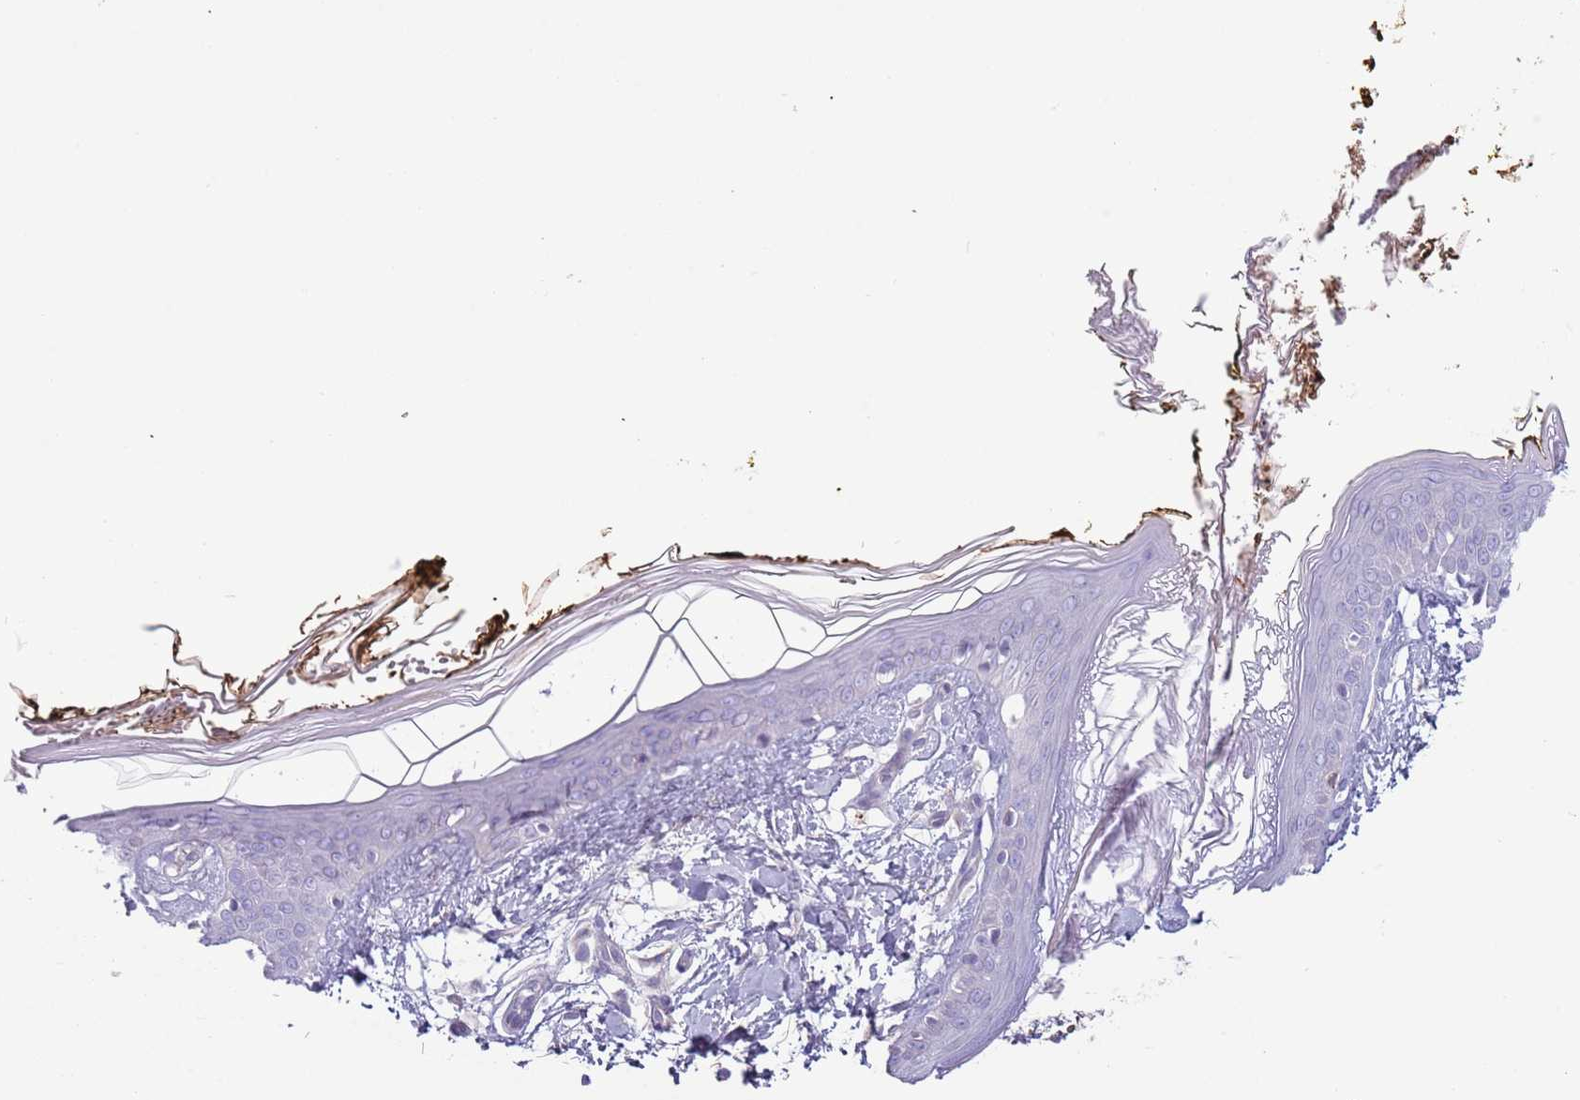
{"staining": {"intensity": "negative", "quantity": "none", "location": "none"}, "tissue": "skin", "cell_type": "Fibroblasts", "image_type": "normal", "snomed": [{"axis": "morphology", "description": "Normal tissue, NOS"}, {"axis": "topography", "description": "Skin"}], "caption": "Protein analysis of unremarkable skin shows no significant expression in fibroblasts.", "gene": "CFH", "patient": {"sex": "female", "age": 34}}